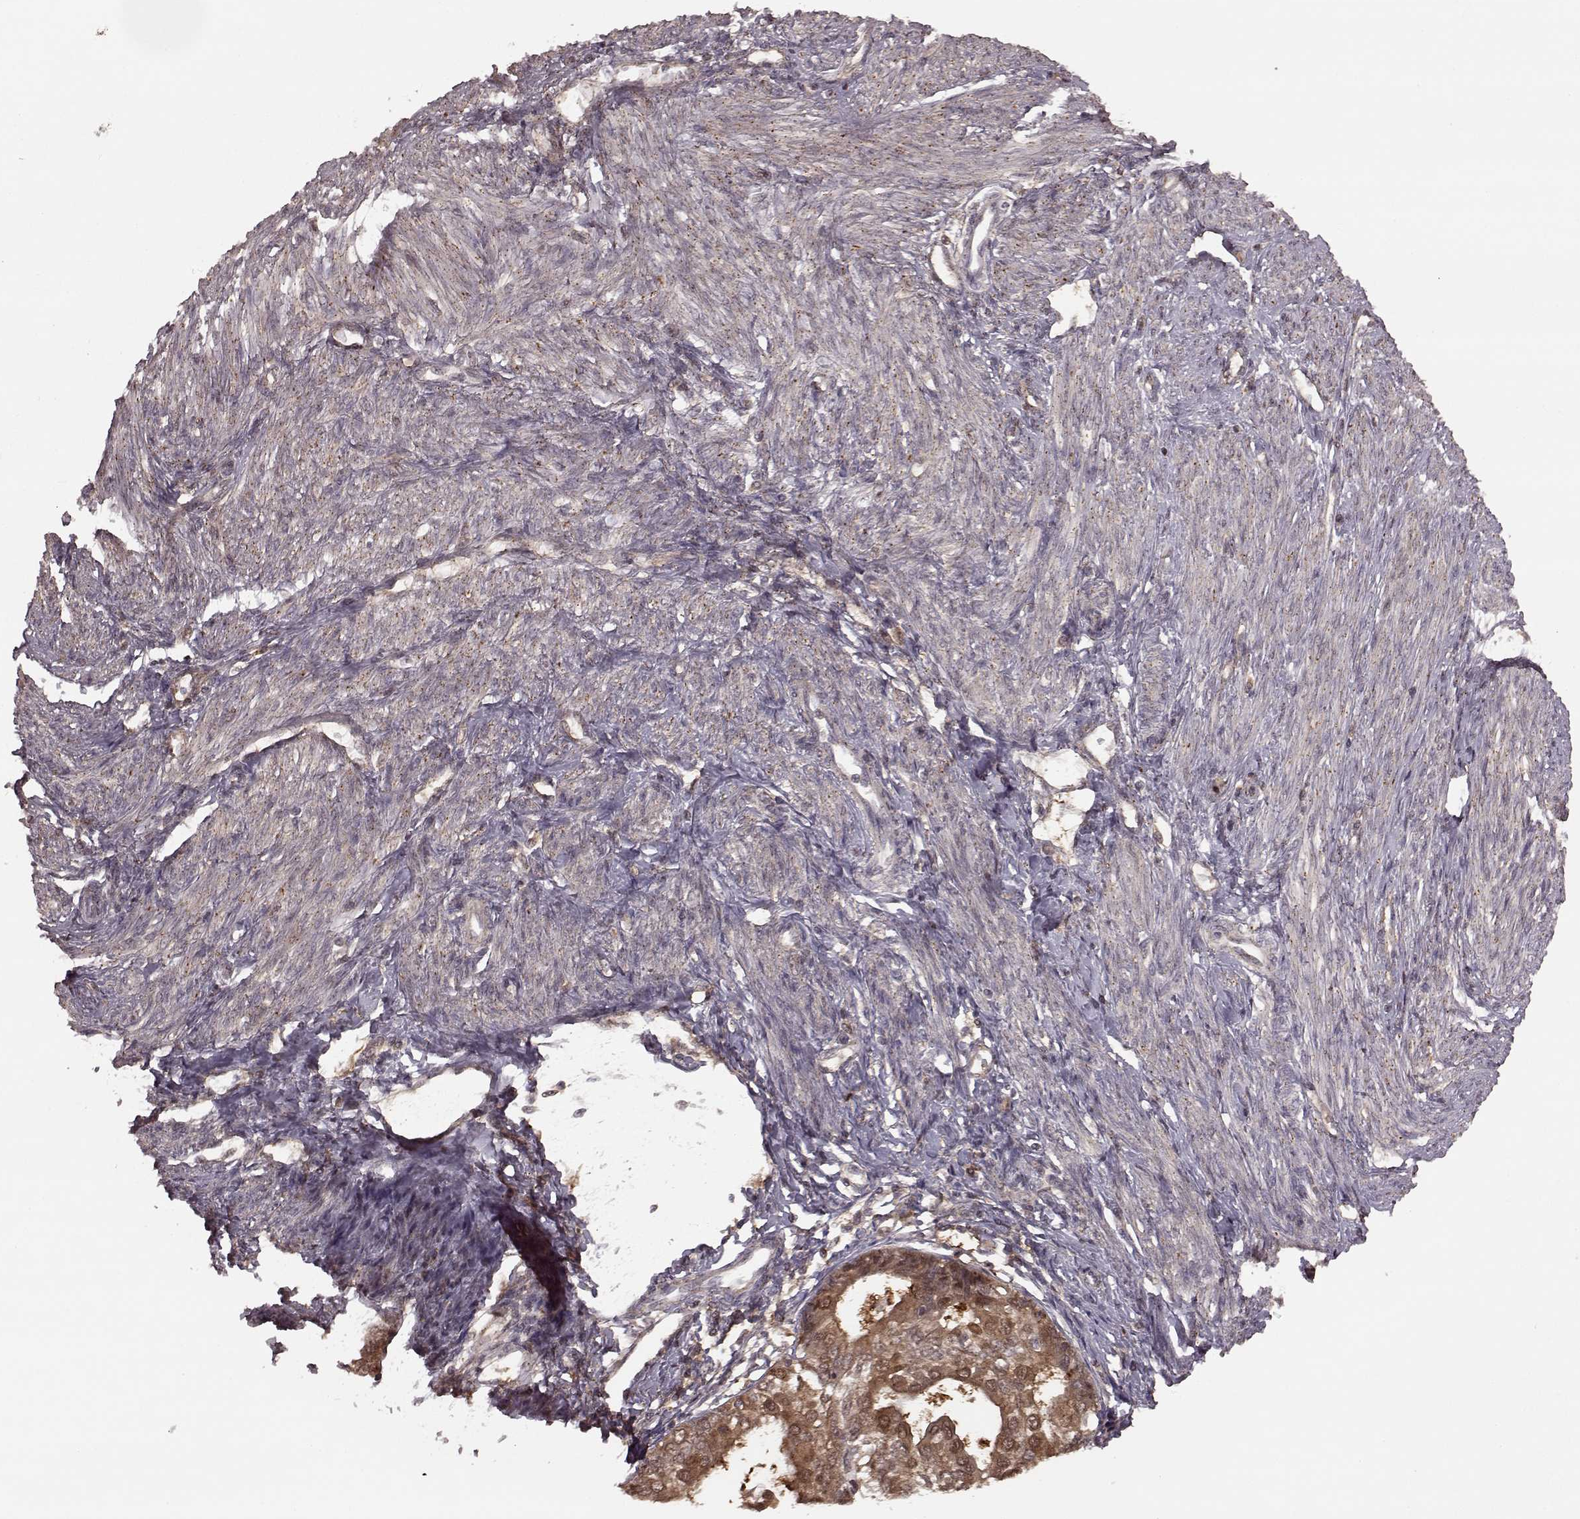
{"staining": {"intensity": "weak", "quantity": ">75%", "location": "cytoplasmic/membranous"}, "tissue": "endometrial cancer", "cell_type": "Tumor cells", "image_type": "cancer", "snomed": [{"axis": "morphology", "description": "Adenocarcinoma, NOS"}, {"axis": "topography", "description": "Endometrium"}], "caption": "Immunohistochemical staining of endometrial adenocarcinoma shows weak cytoplasmic/membranous protein positivity in approximately >75% of tumor cells.", "gene": "GSS", "patient": {"sex": "female", "age": 68}}